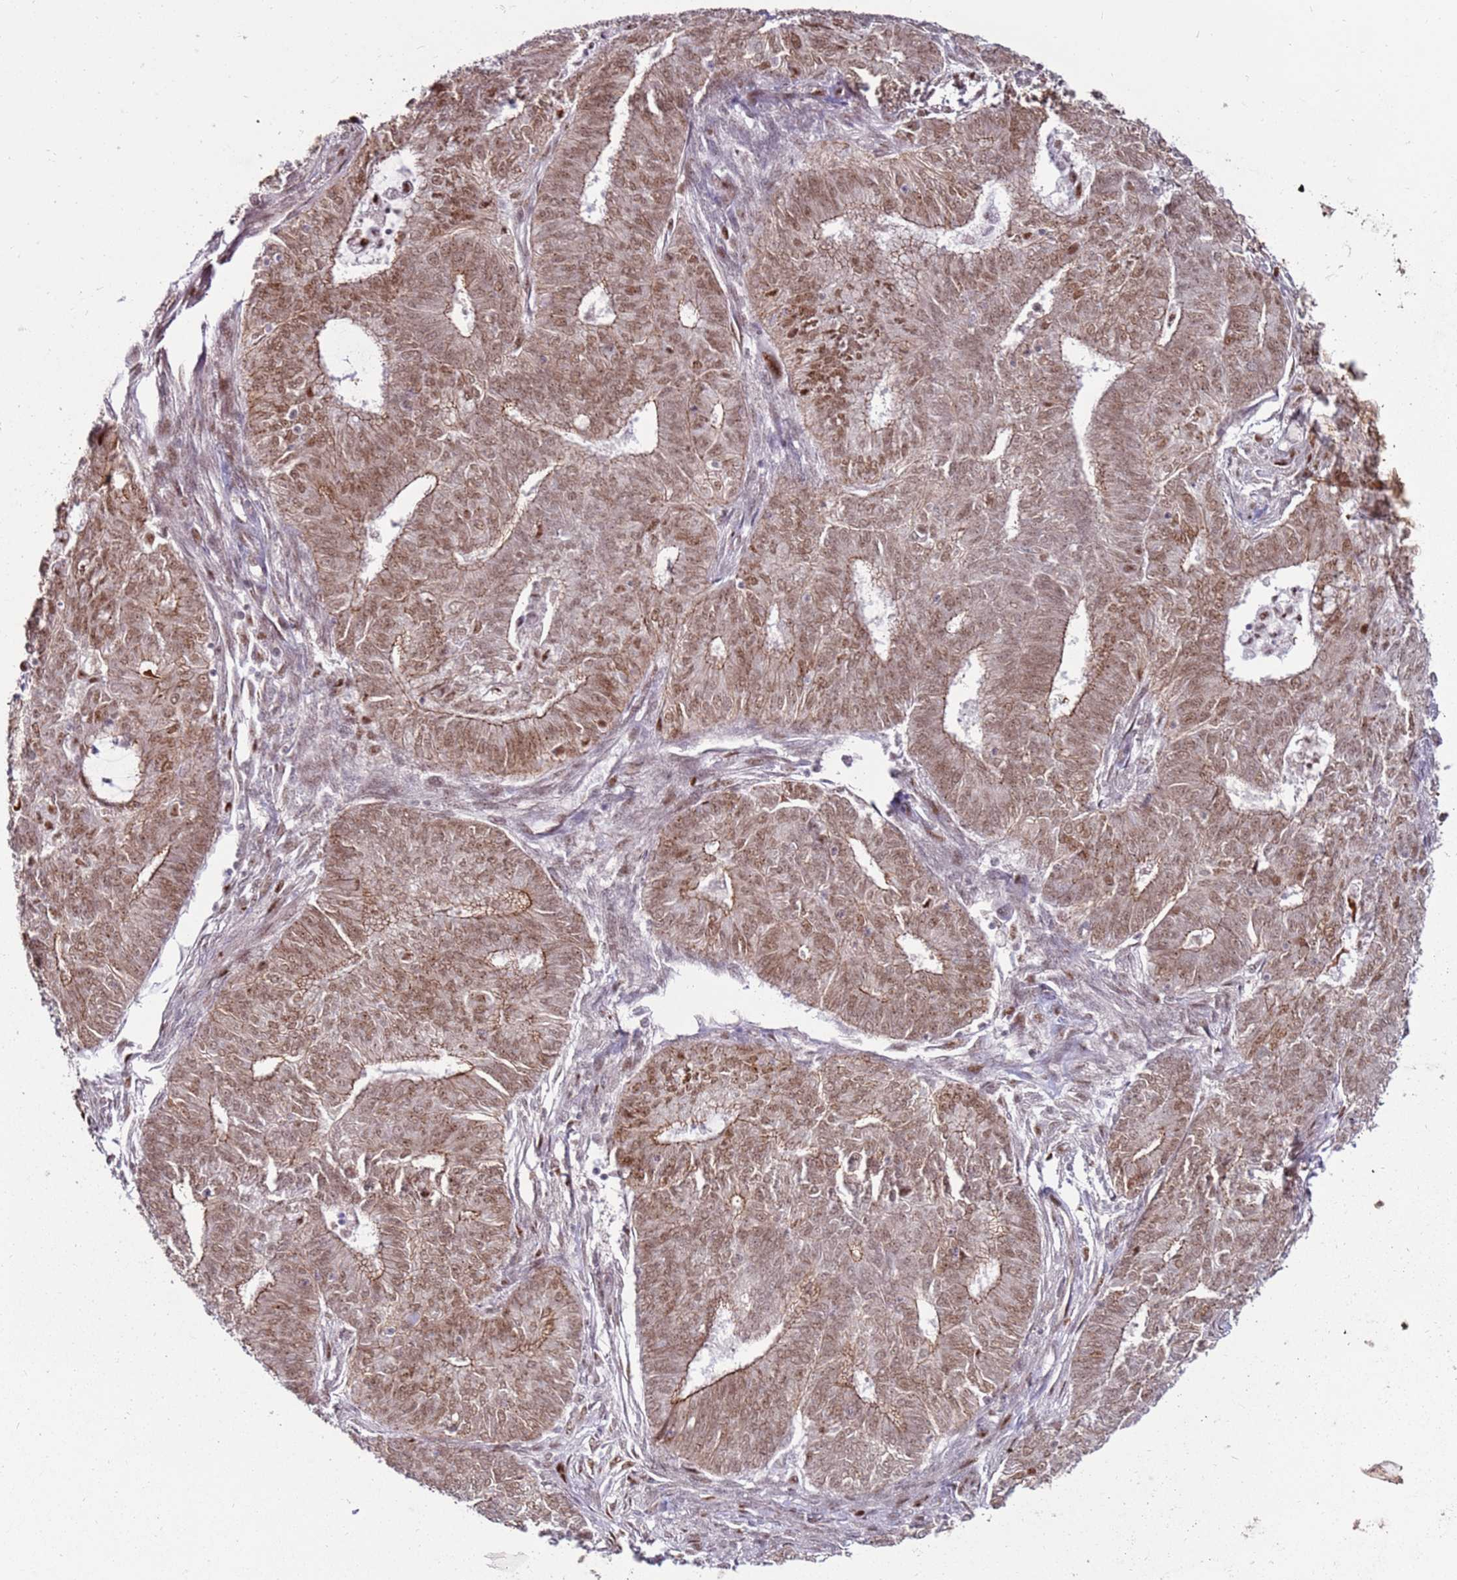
{"staining": {"intensity": "moderate", "quantity": ">75%", "location": "cytoplasmic/membranous,nuclear"}, "tissue": "endometrial cancer", "cell_type": "Tumor cells", "image_type": "cancer", "snomed": [{"axis": "morphology", "description": "Adenocarcinoma, NOS"}, {"axis": "topography", "description": "Endometrium"}], "caption": "Endometrial cancer stained with a brown dye reveals moderate cytoplasmic/membranous and nuclear positive positivity in approximately >75% of tumor cells.", "gene": "KPNA4", "patient": {"sex": "female", "age": 62}}